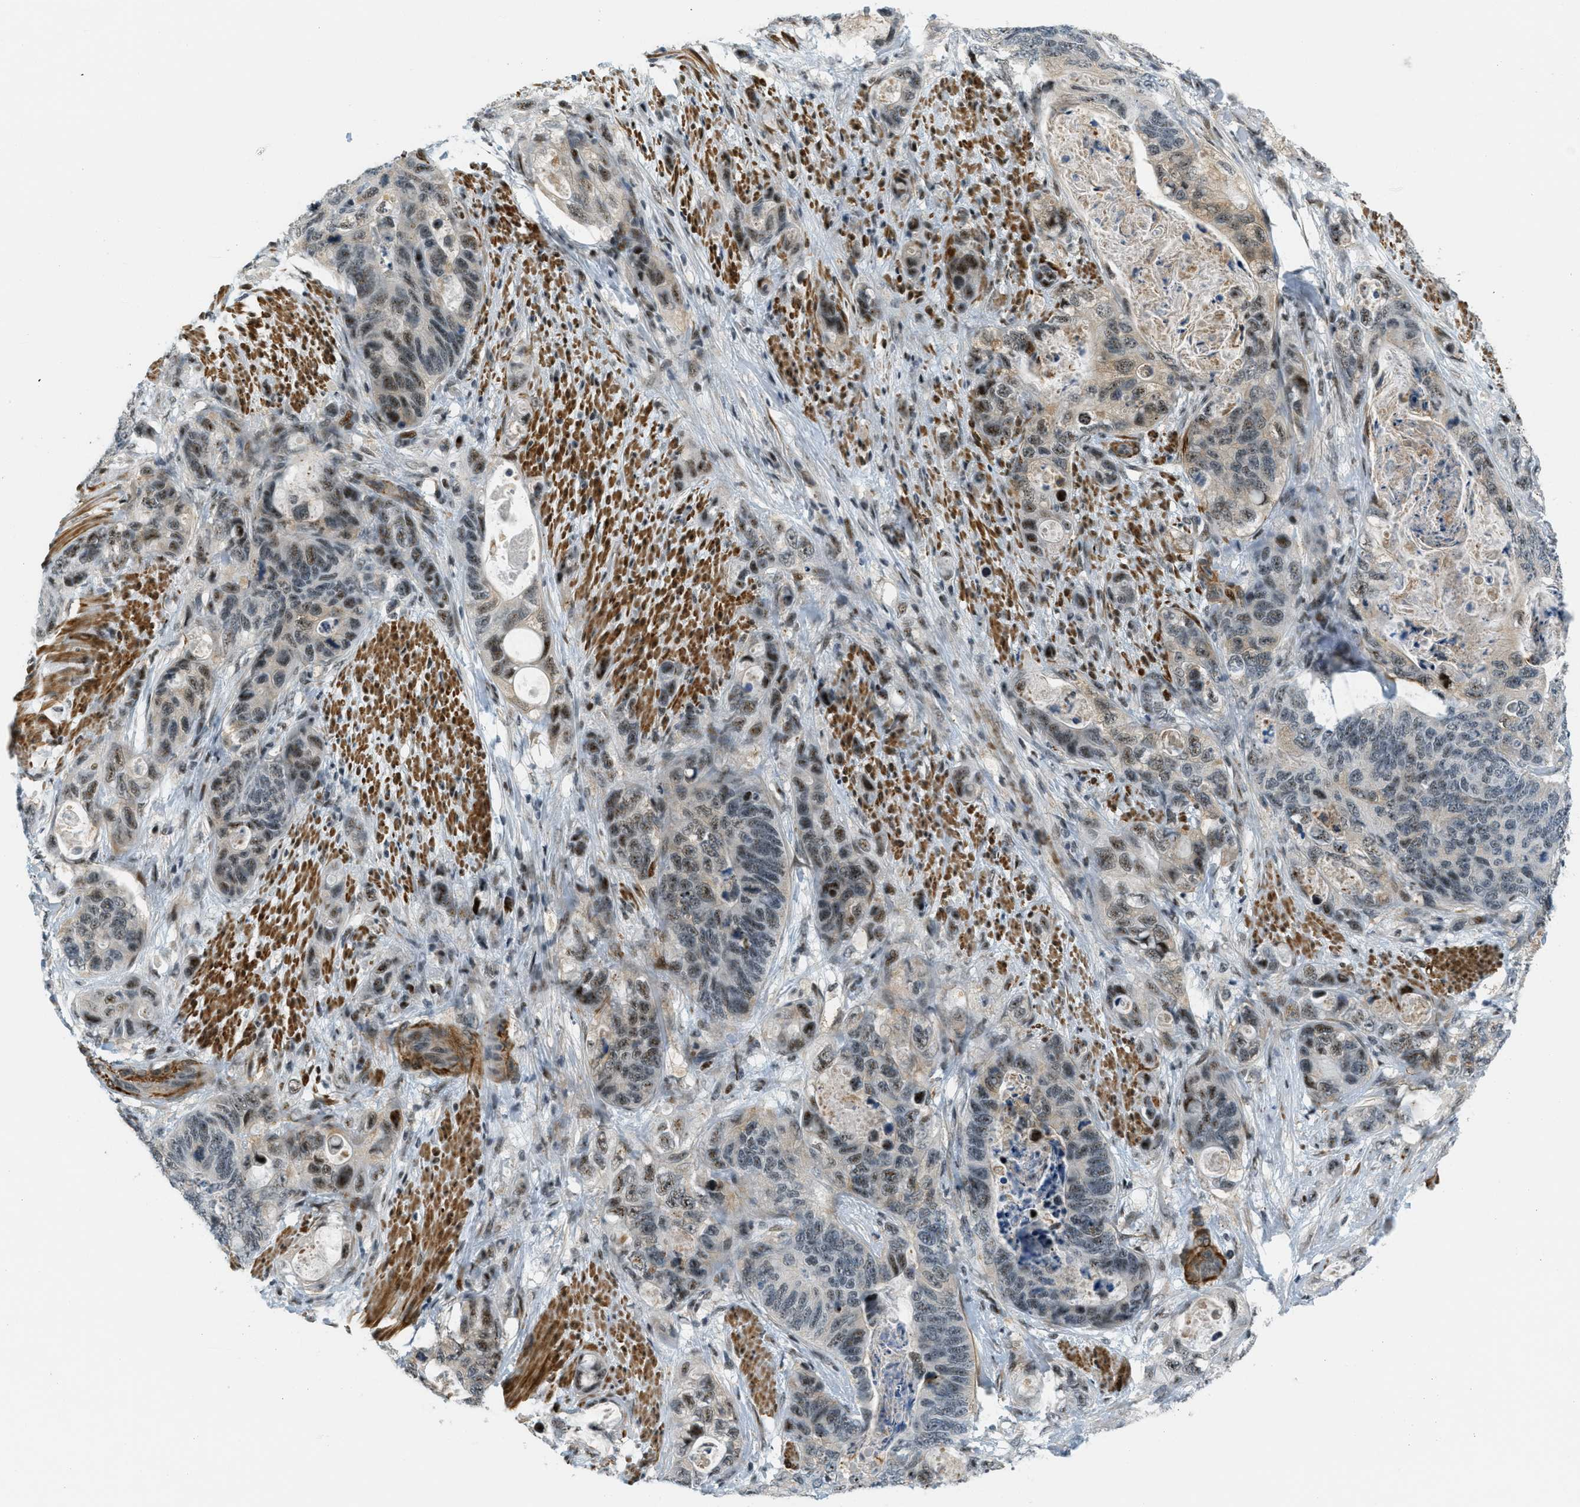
{"staining": {"intensity": "weak", "quantity": "25%-75%", "location": "nuclear"}, "tissue": "stomach cancer", "cell_type": "Tumor cells", "image_type": "cancer", "snomed": [{"axis": "morphology", "description": "Adenocarcinoma, NOS"}, {"axis": "topography", "description": "Stomach"}], "caption": "A micrograph of human stomach cancer (adenocarcinoma) stained for a protein displays weak nuclear brown staining in tumor cells.", "gene": "ZDHHC23", "patient": {"sex": "female", "age": 89}}